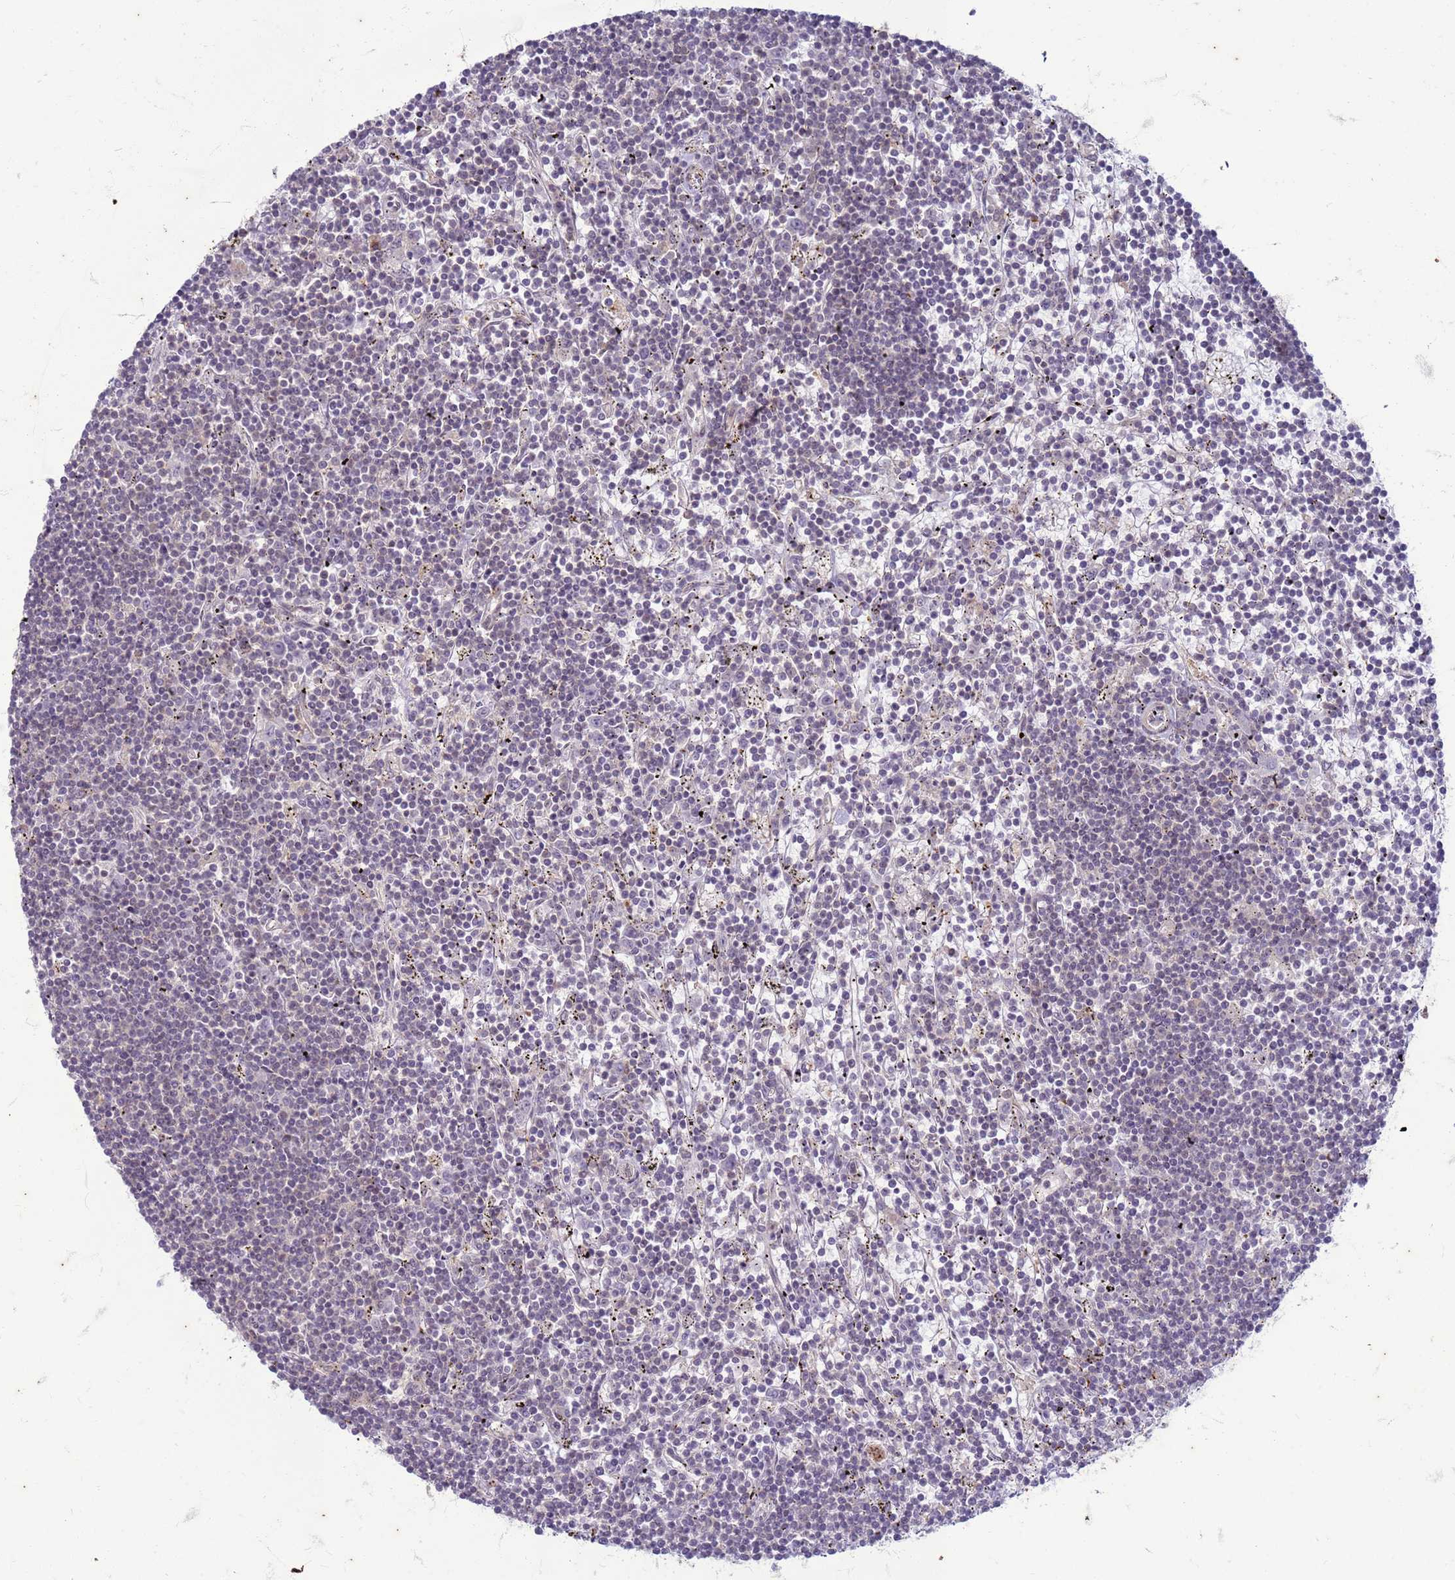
{"staining": {"intensity": "negative", "quantity": "none", "location": "none"}, "tissue": "lymphoma", "cell_type": "Tumor cells", "image_type": "cancer", "snomed": [{"axis": "morphology", "description": "Malignant lymphoma, non-Hodgkin's type, Low grade"}, {"axis": "topography", "description": "Spleen"}], "caption": "Lymphoma was stained to show a protein in brown. There is no significant staining in tumor cells.", "gene": "SLC15A3", "patient": {"sex": "male", "age": 76}}